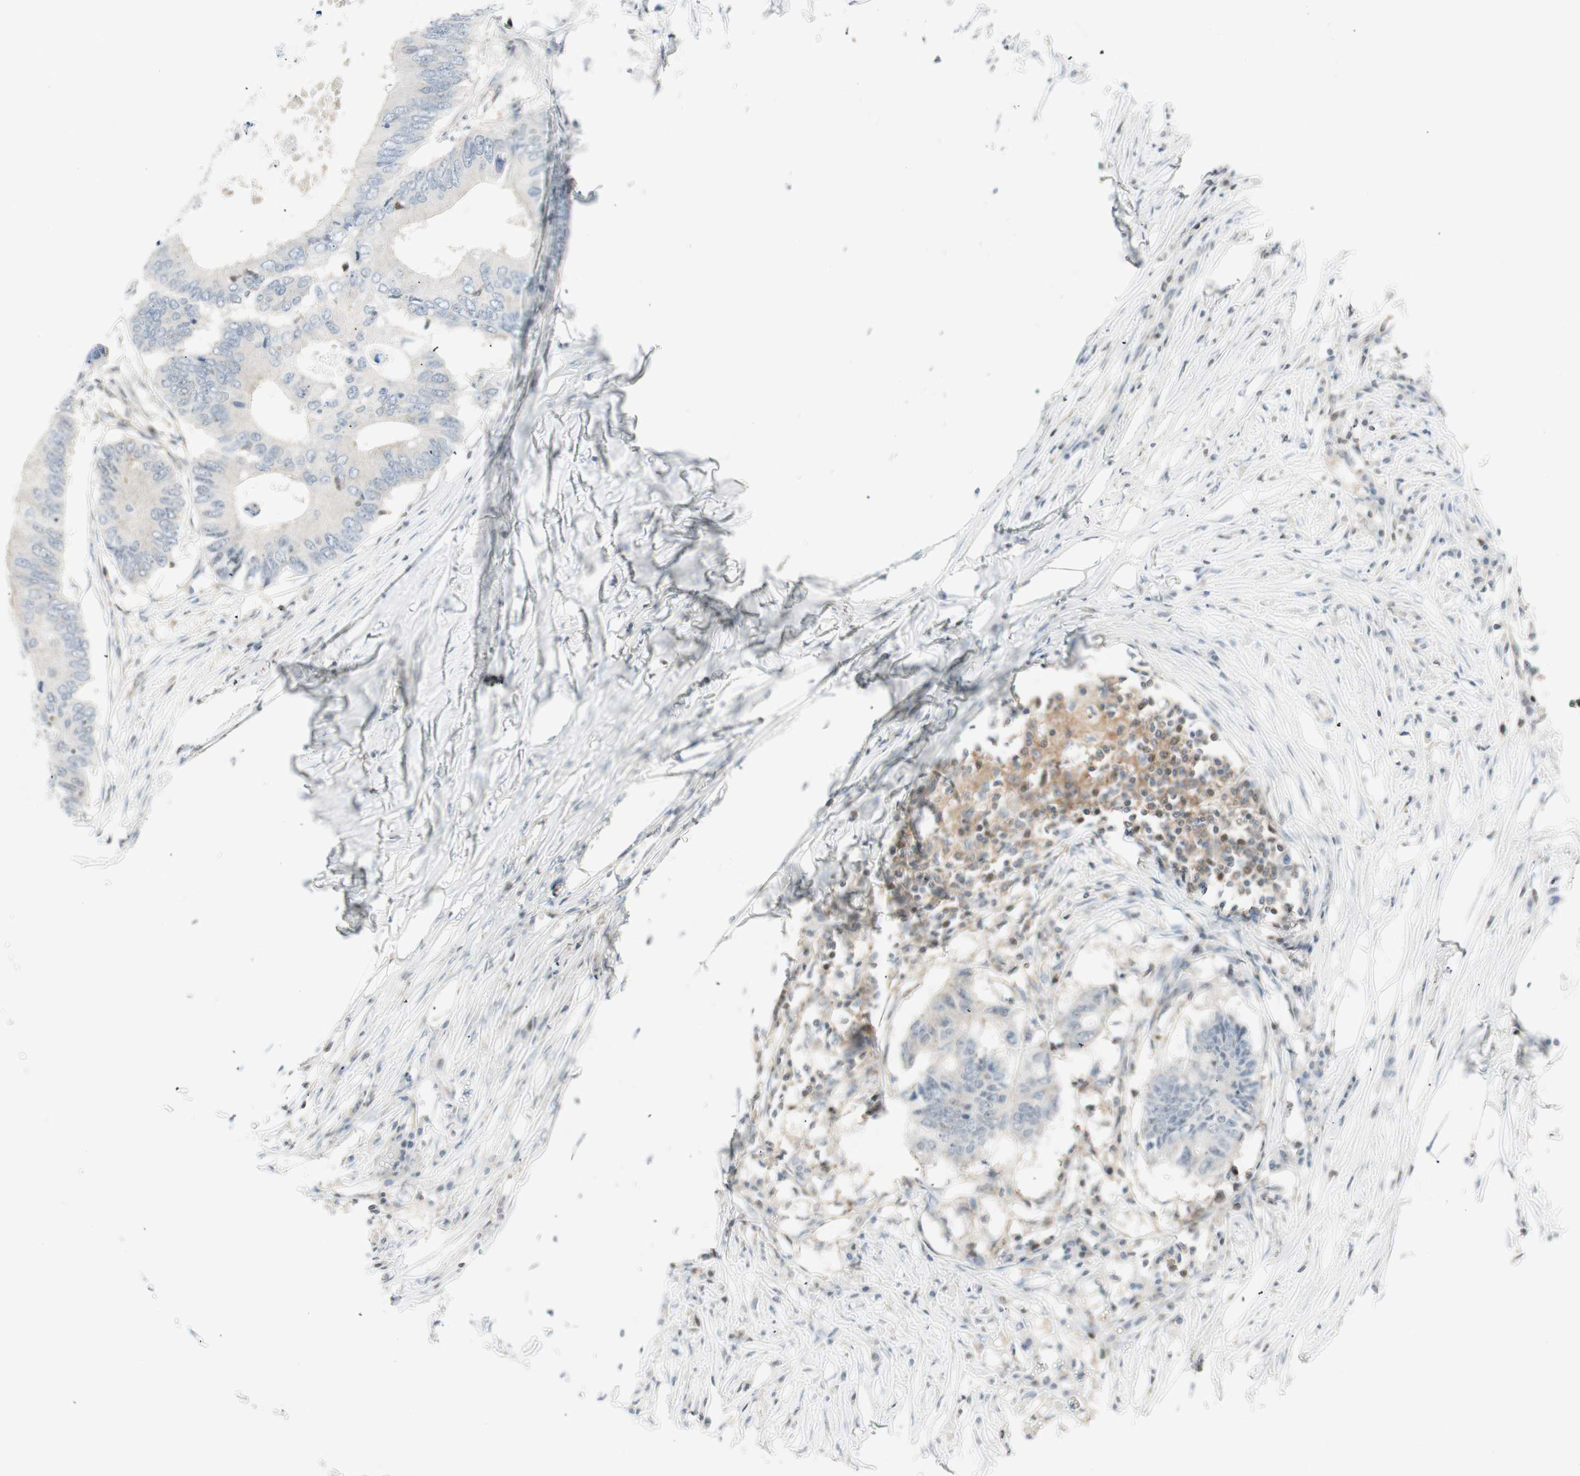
{"staining": {"intensity": "negative", "quantity": "none", "location": "none"}, "tissue": "colorectal cancer", "cell_type": "Tumor cells", "image_type": "cancer", "snomed": [{"axis": "morphology", "description": "Adenocarcinoma, NOS"}, {"axis": "topography", "description": "Colon"}], "caption": "Tumor cells show no significant positivity in colorectal cancer.", "gene": "PPP1CA", "patient": {"sex": "male", "age": 71}}